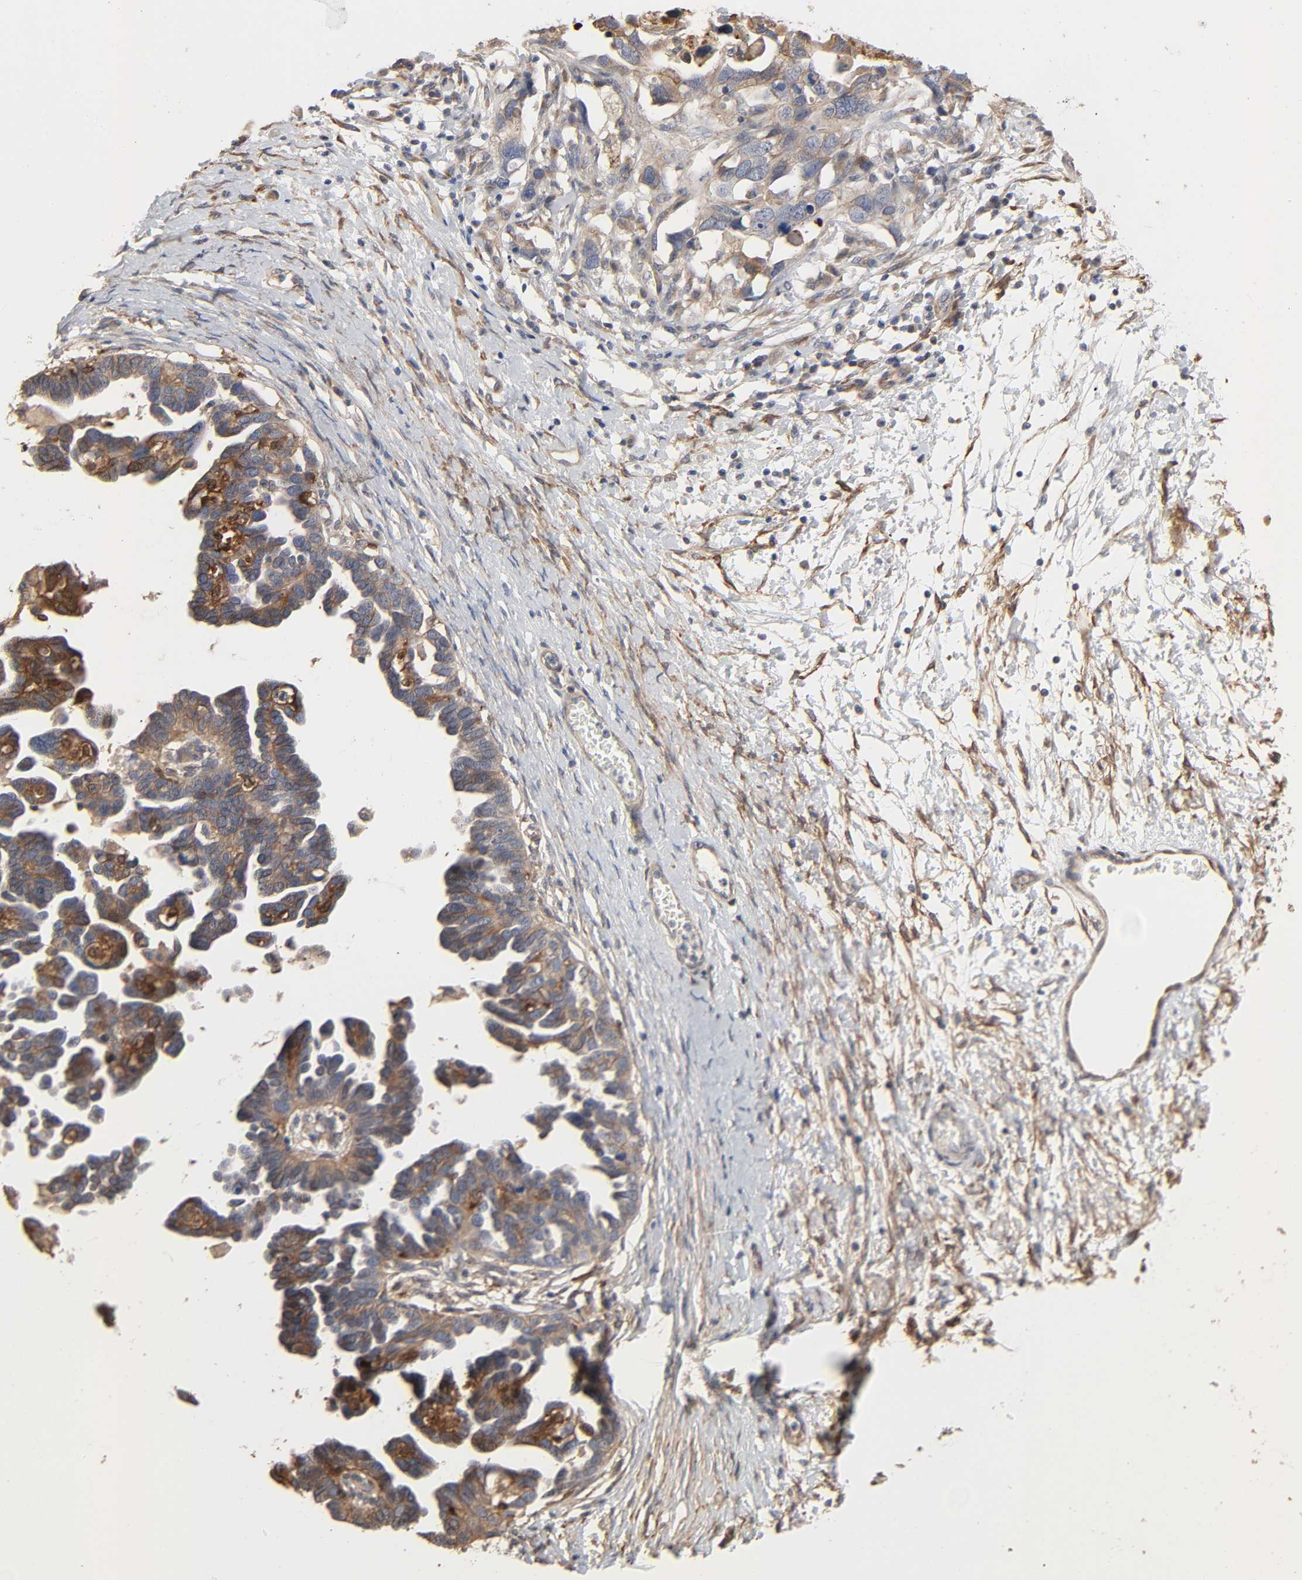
{"staining": {"intensity": "moderate", "quantity": ">75%", "location": "cytoplasmic/membranous"}, "tissue": "ovarian cancer", "cell_type": "Tumor cells", "image_type": "cancer", "snomed": [{"axis": "morphology", "description": "Cystadenocarcinoma, serous, NOS"}, {"axis": "topography", "description": "Ovary"}], "caption": "Serous cystadenocarcinoma (ovarian) stained with a brown dye shows moderate cytoplasmic/membranous positive staining in approximately >75% of tumor cells.", "gene": "NDRG2", "patient": {"sex": "female", "age": 54}}